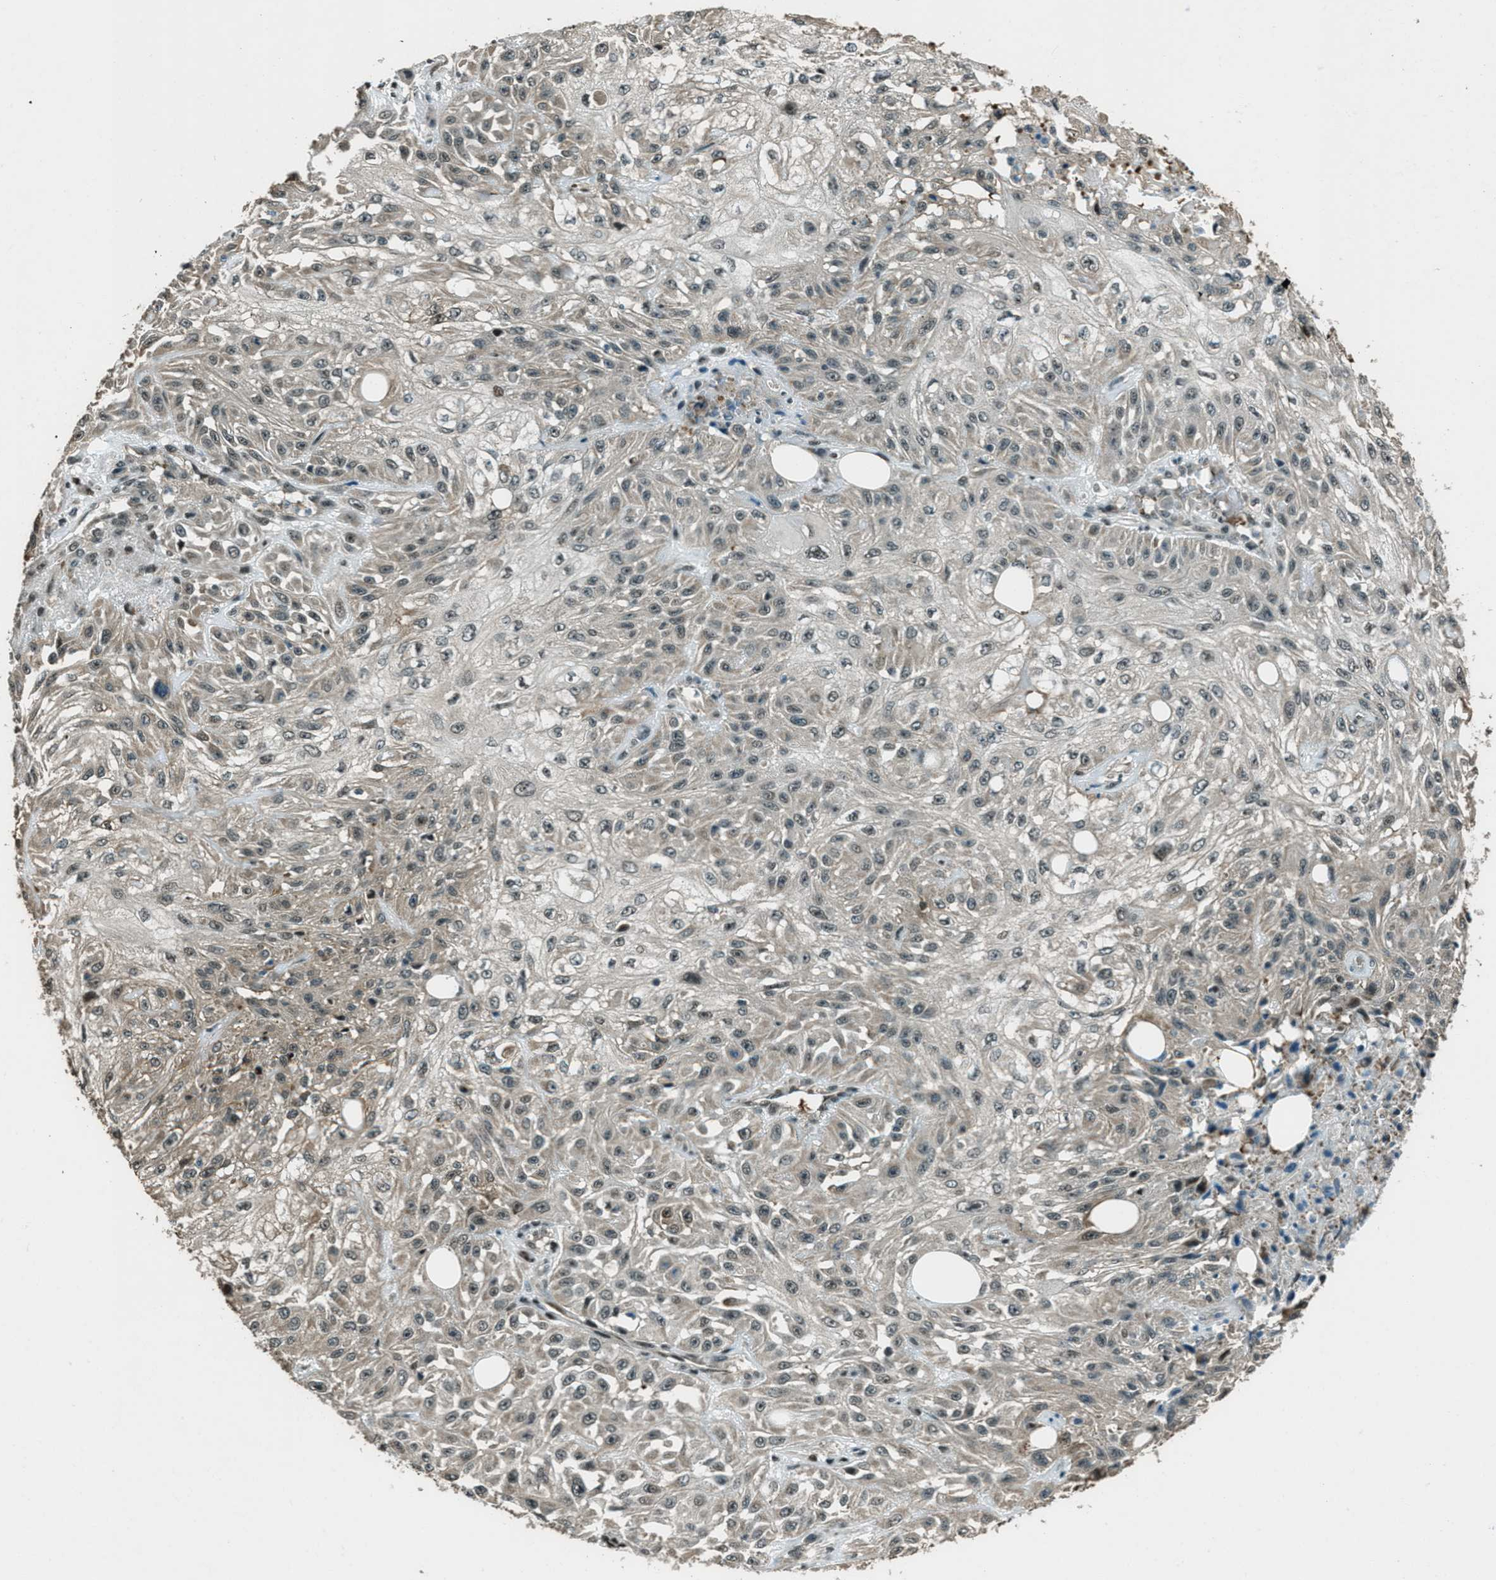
{"staining": {"intensity": "weak", "quantity": "25%-75%", "location": "cytoplasmic/membranous"}, "tissue": "skin cancer", "cell_type": "Tumor cells", "image_type": "cancer", "snomed": [{"axis": "morphology", "description": "Squamous cell carcinoma, NOS"}, {"axis": "morphology", "description": "Squamous cell carcinoma, metastatic, NOS"}, {"axis": "topography", "description": "Skin"}, {"axis": "topography", "description": "Lymph node"}], "caption": "Squamous cell carcinoma (skin) stained for a protein demonstrates weak cytoplasmic/membranous positivity in tumor cells. (DAB (3,3'-diaminobenzidine) = brown stain, brightfield microscopy at high magnification).", "gene": "TARDBP", "patient": {"sex": "male", "age": 75}}